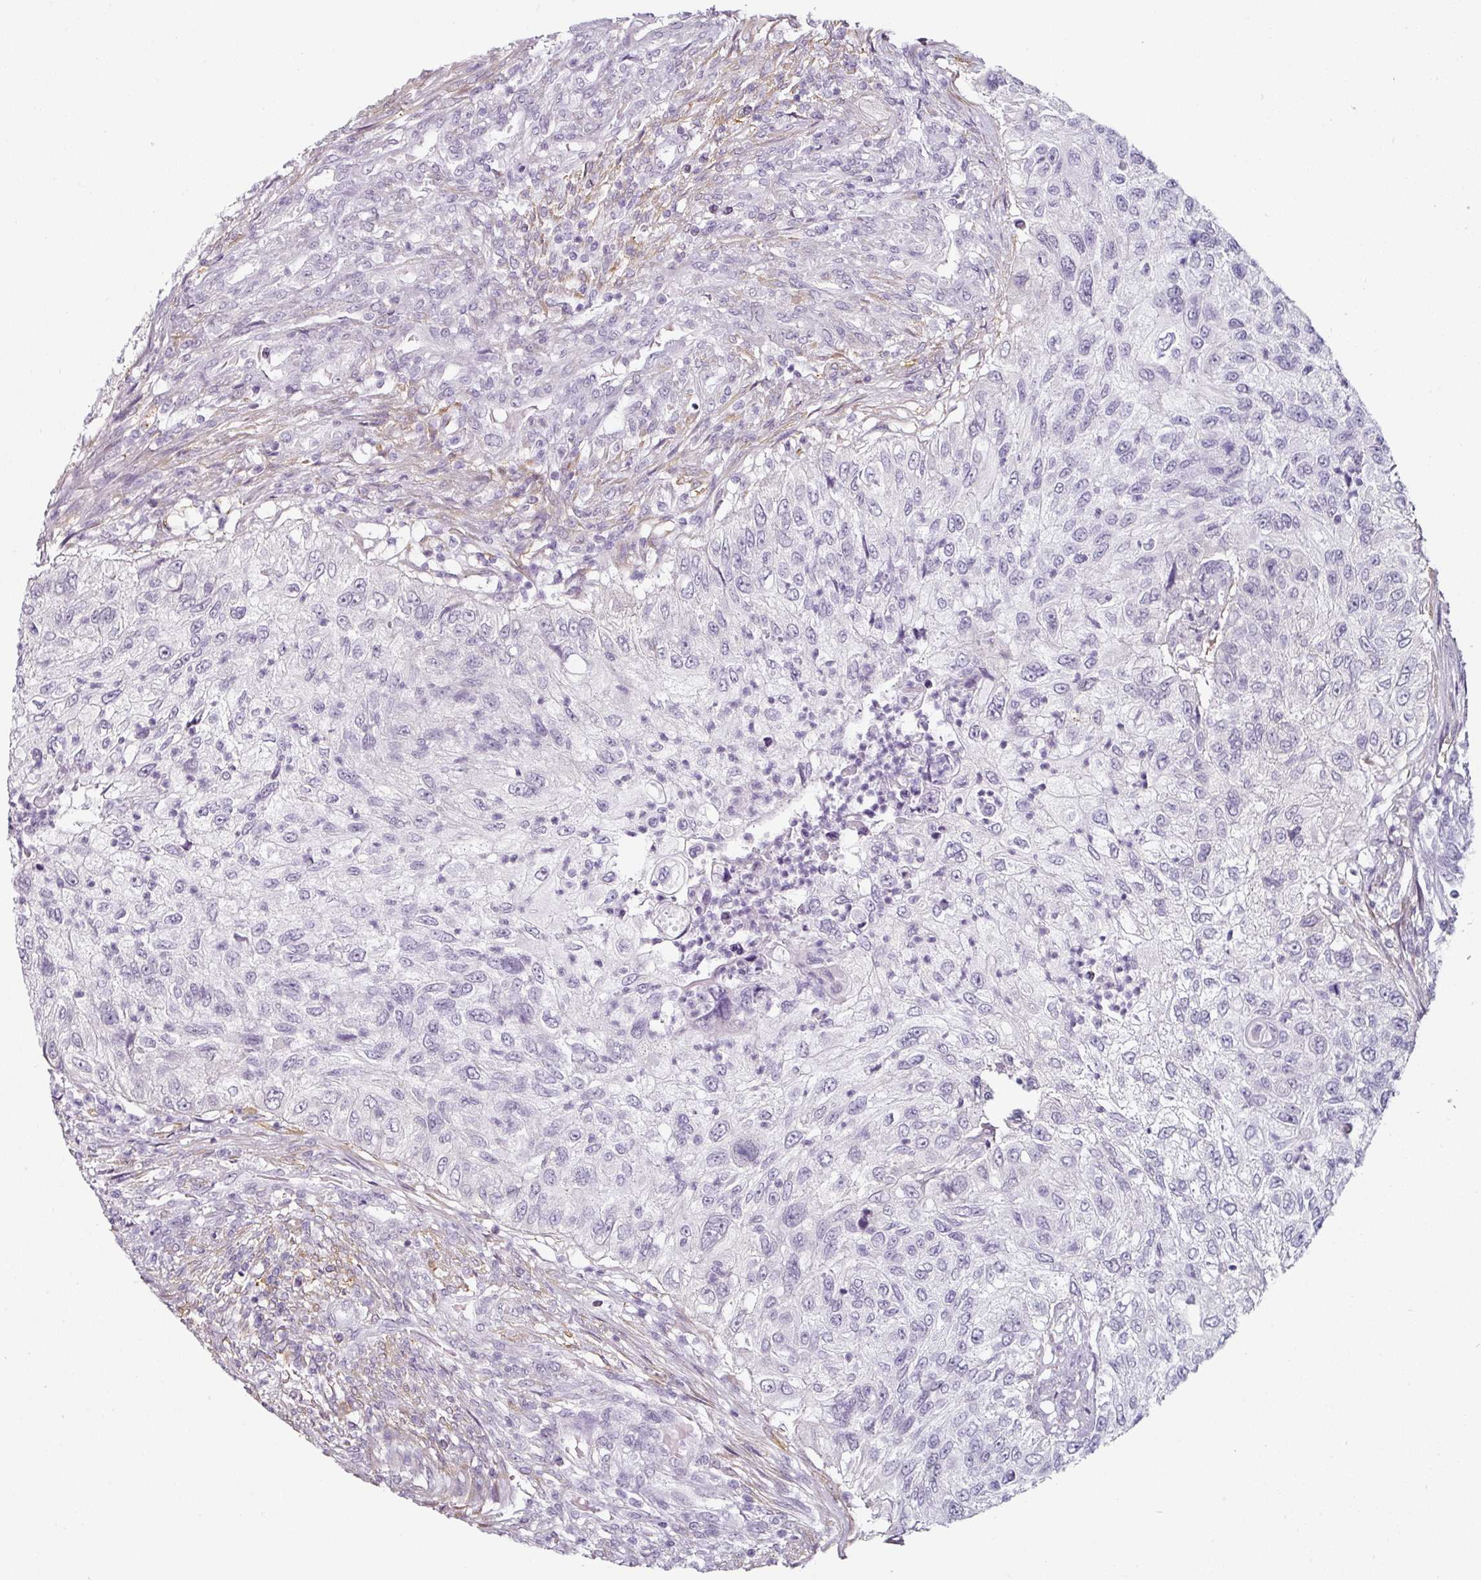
{"staining": {"intensity": "negative", "quantity": "none", "location": "none"}, "tissue": "urothelial cancer", "cell_type": "Tumor cells", "image_type": "cancer", "snomed": [{"axis": "morphology", "description": "Urothelial carcinoma, High grade"}, {"axis": "topography", "description": "Urinary bladder"}], "caption": "Tumor cells show no significant protein staining in urothelial cancer.", "gene": "CAP2", "patient": {"sex": "female", "age": 60}}